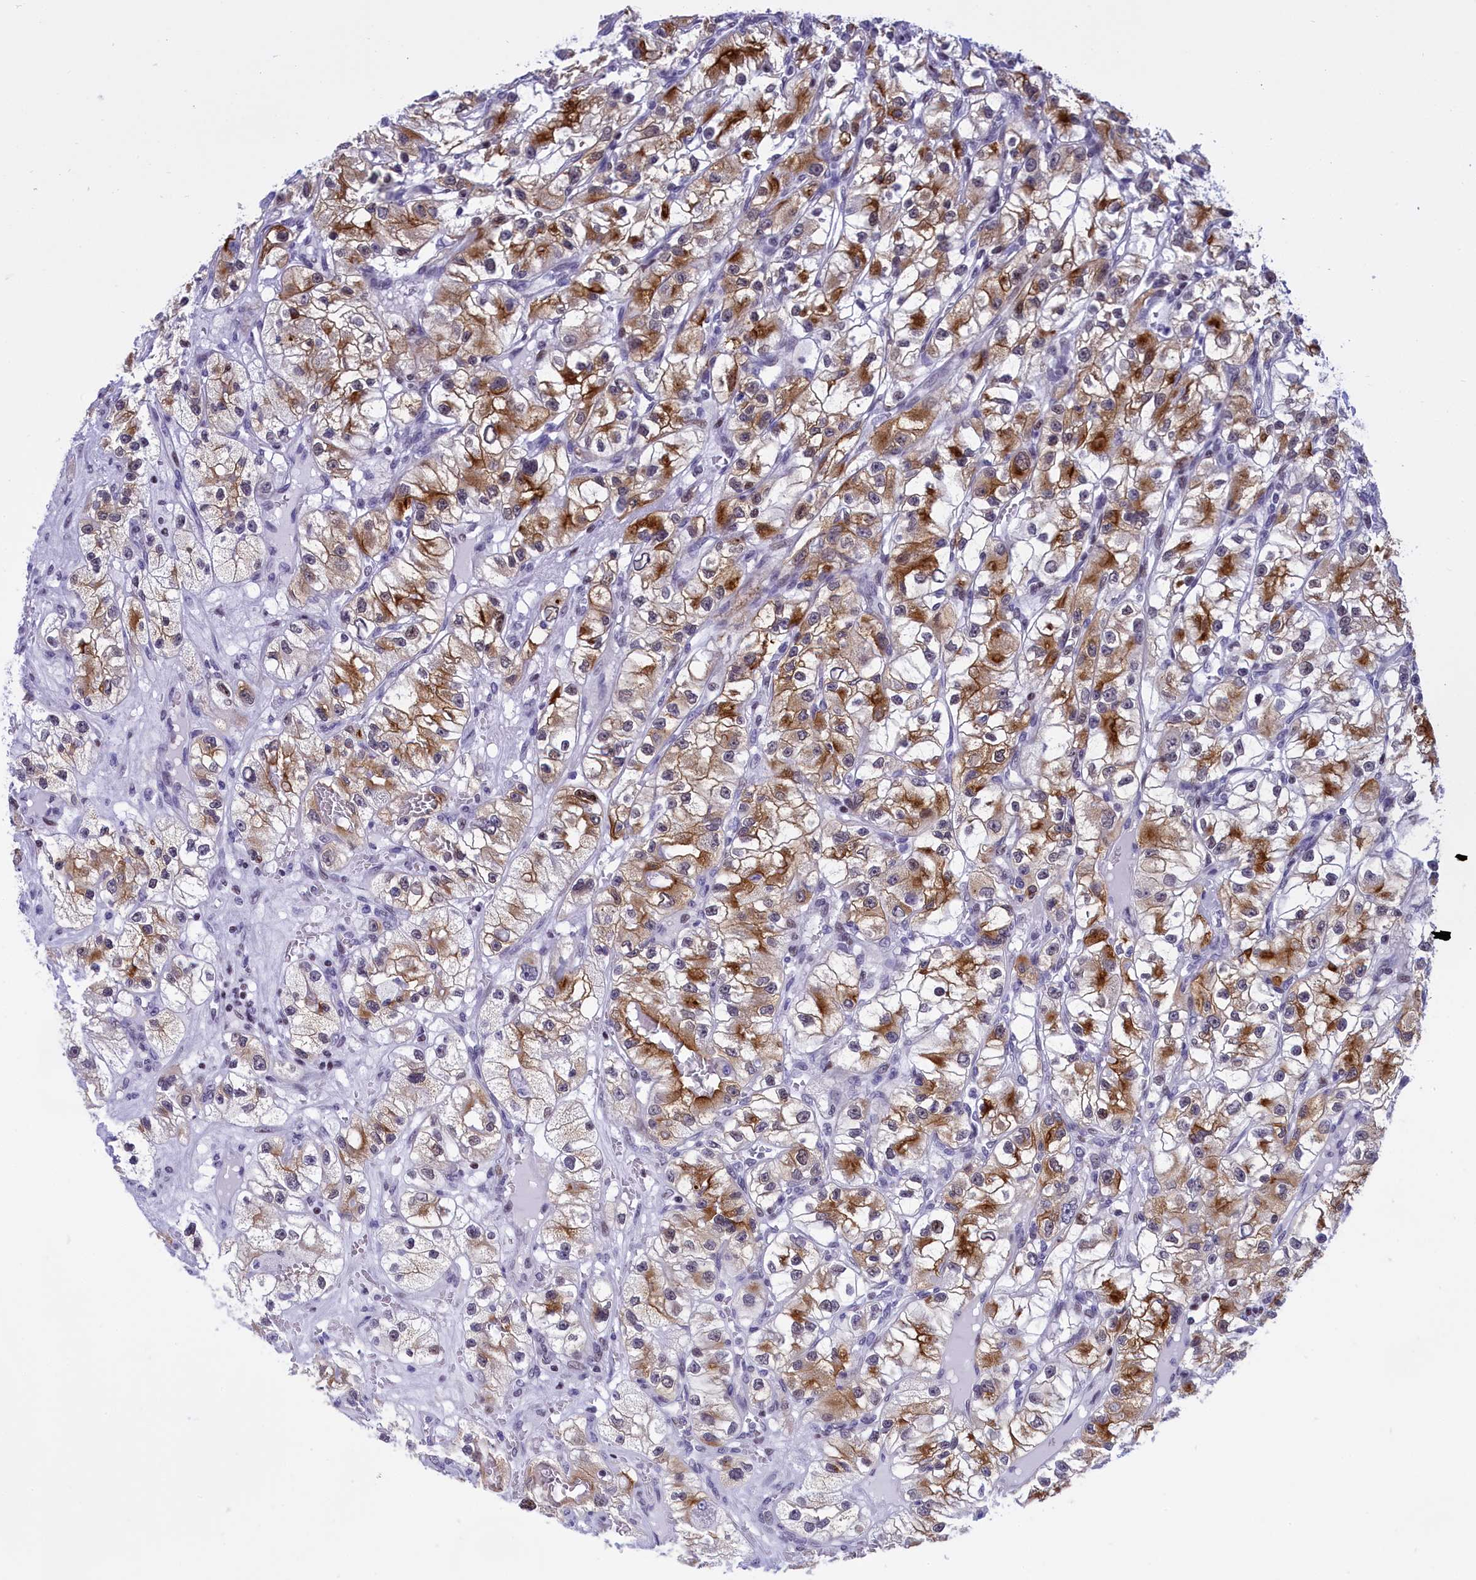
{"staining": {"intensity": "strong", "quantity": ">75%", "location": "cytoplasmic/membranous"}, "tissue": "renal cancer", "cell_type": "Tumor cells", "image_type": "cancer", "snomed": [{"axis": "morphology", "description": "Adenocarcinoma, NOS"}, {"axis": "topography", "description": "Kidney"}], "caption": "Brown immunohistochemical staining in human adenocarcinoma (renal) demonstrates strong cytoplasmic/membranous positivity in approximately >75% of tumor cells.", "gene": "SPIRE2", "patient": {"sex": "female", "age": 57}}